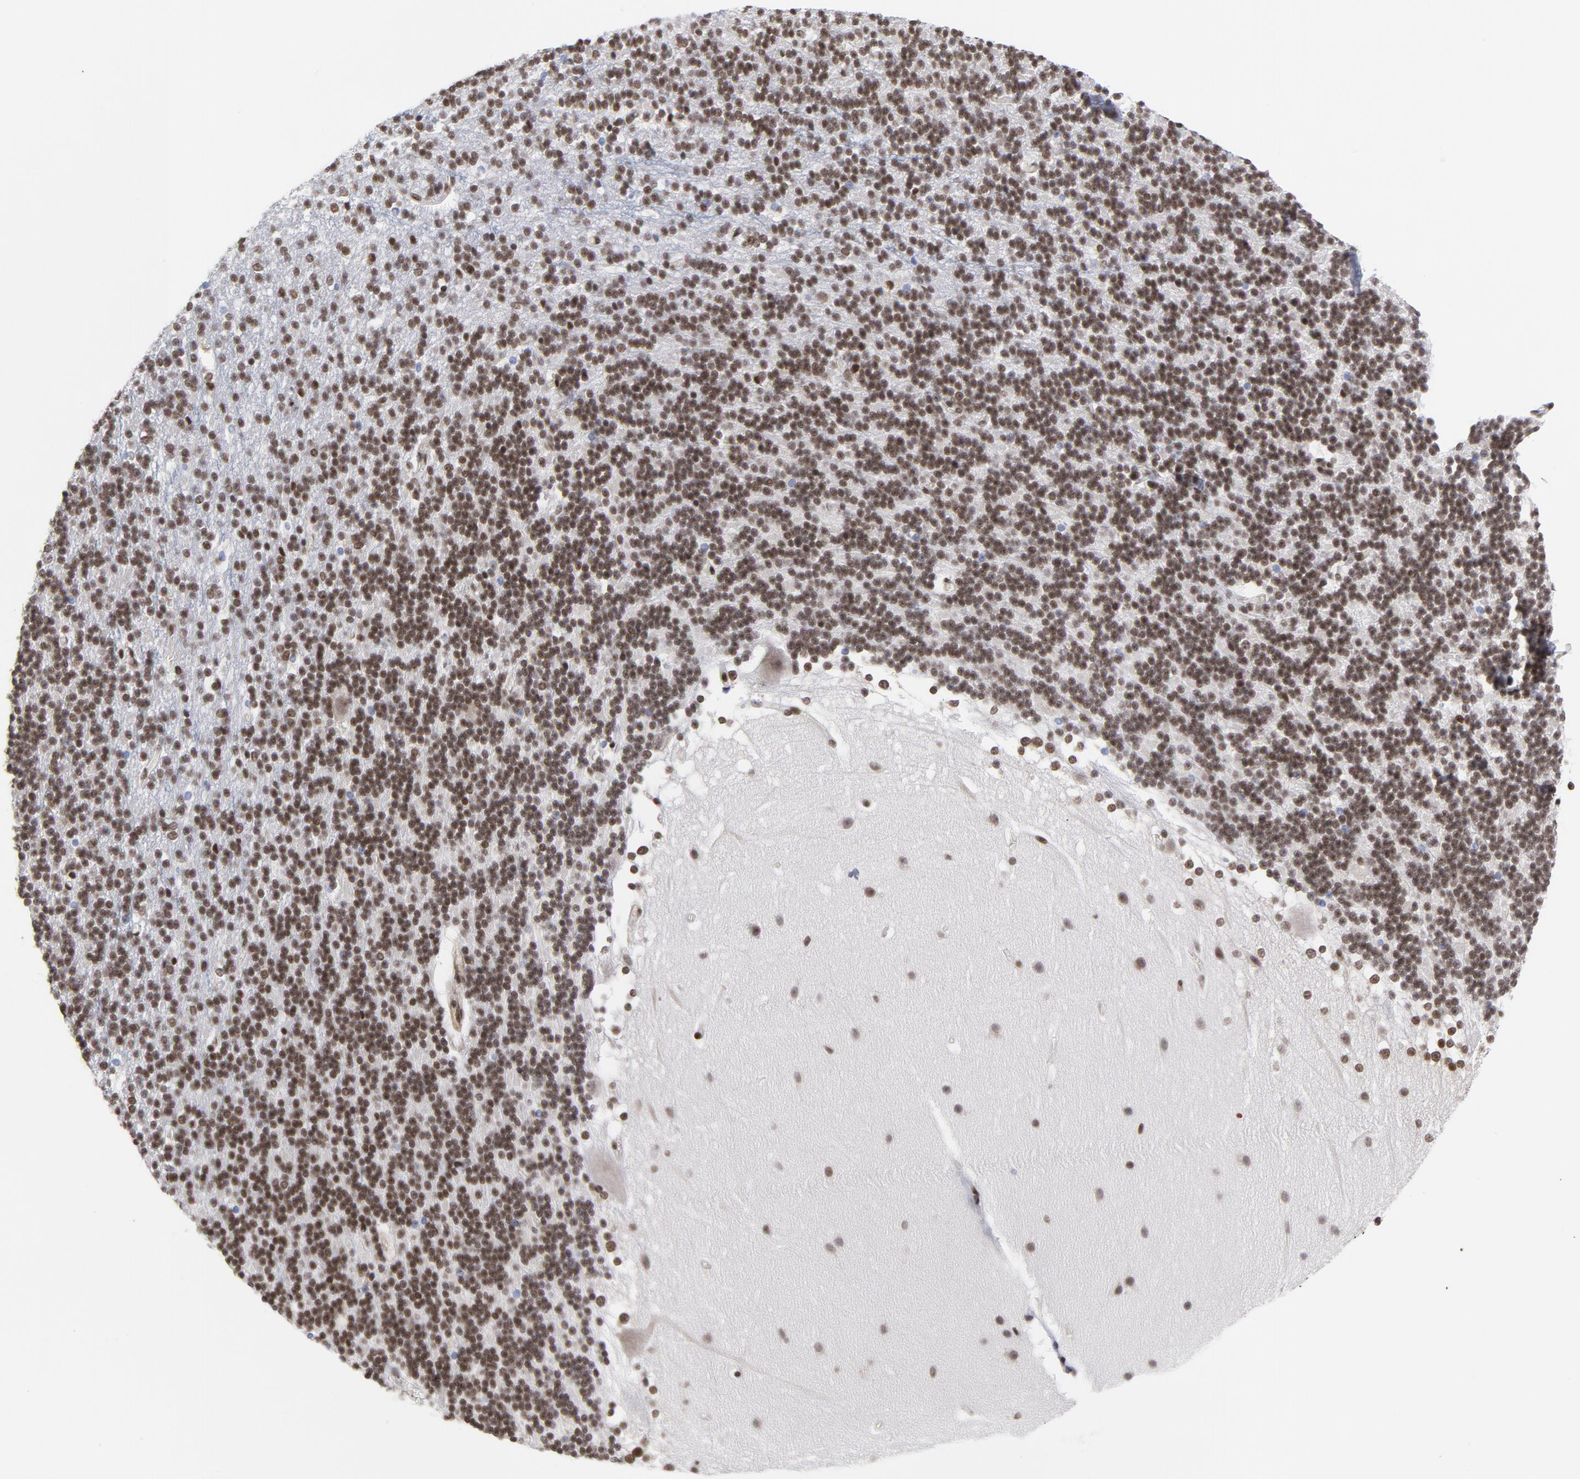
{"staining": {"intensity": "strong", "quantity": ">75%", "location": "nuclear"}, "tissue": "cerebellum", "cell_type": "Cells in granular layer", "image_type": "normal", "snomed": [{"axis": "morphology", "description": "Normal tissue, NOS"}, {"axis": "topography", "description": "Cerebellum"}], "caption": "Cells in granular layer display high levels of strong nuclear expression in approximately >75% of cells in normal cerebellum. The protein is shown in brown color, while the nuclei are stained blue.", "gene": "CTCF", "patient": {"sex": "female", "age": 19}}